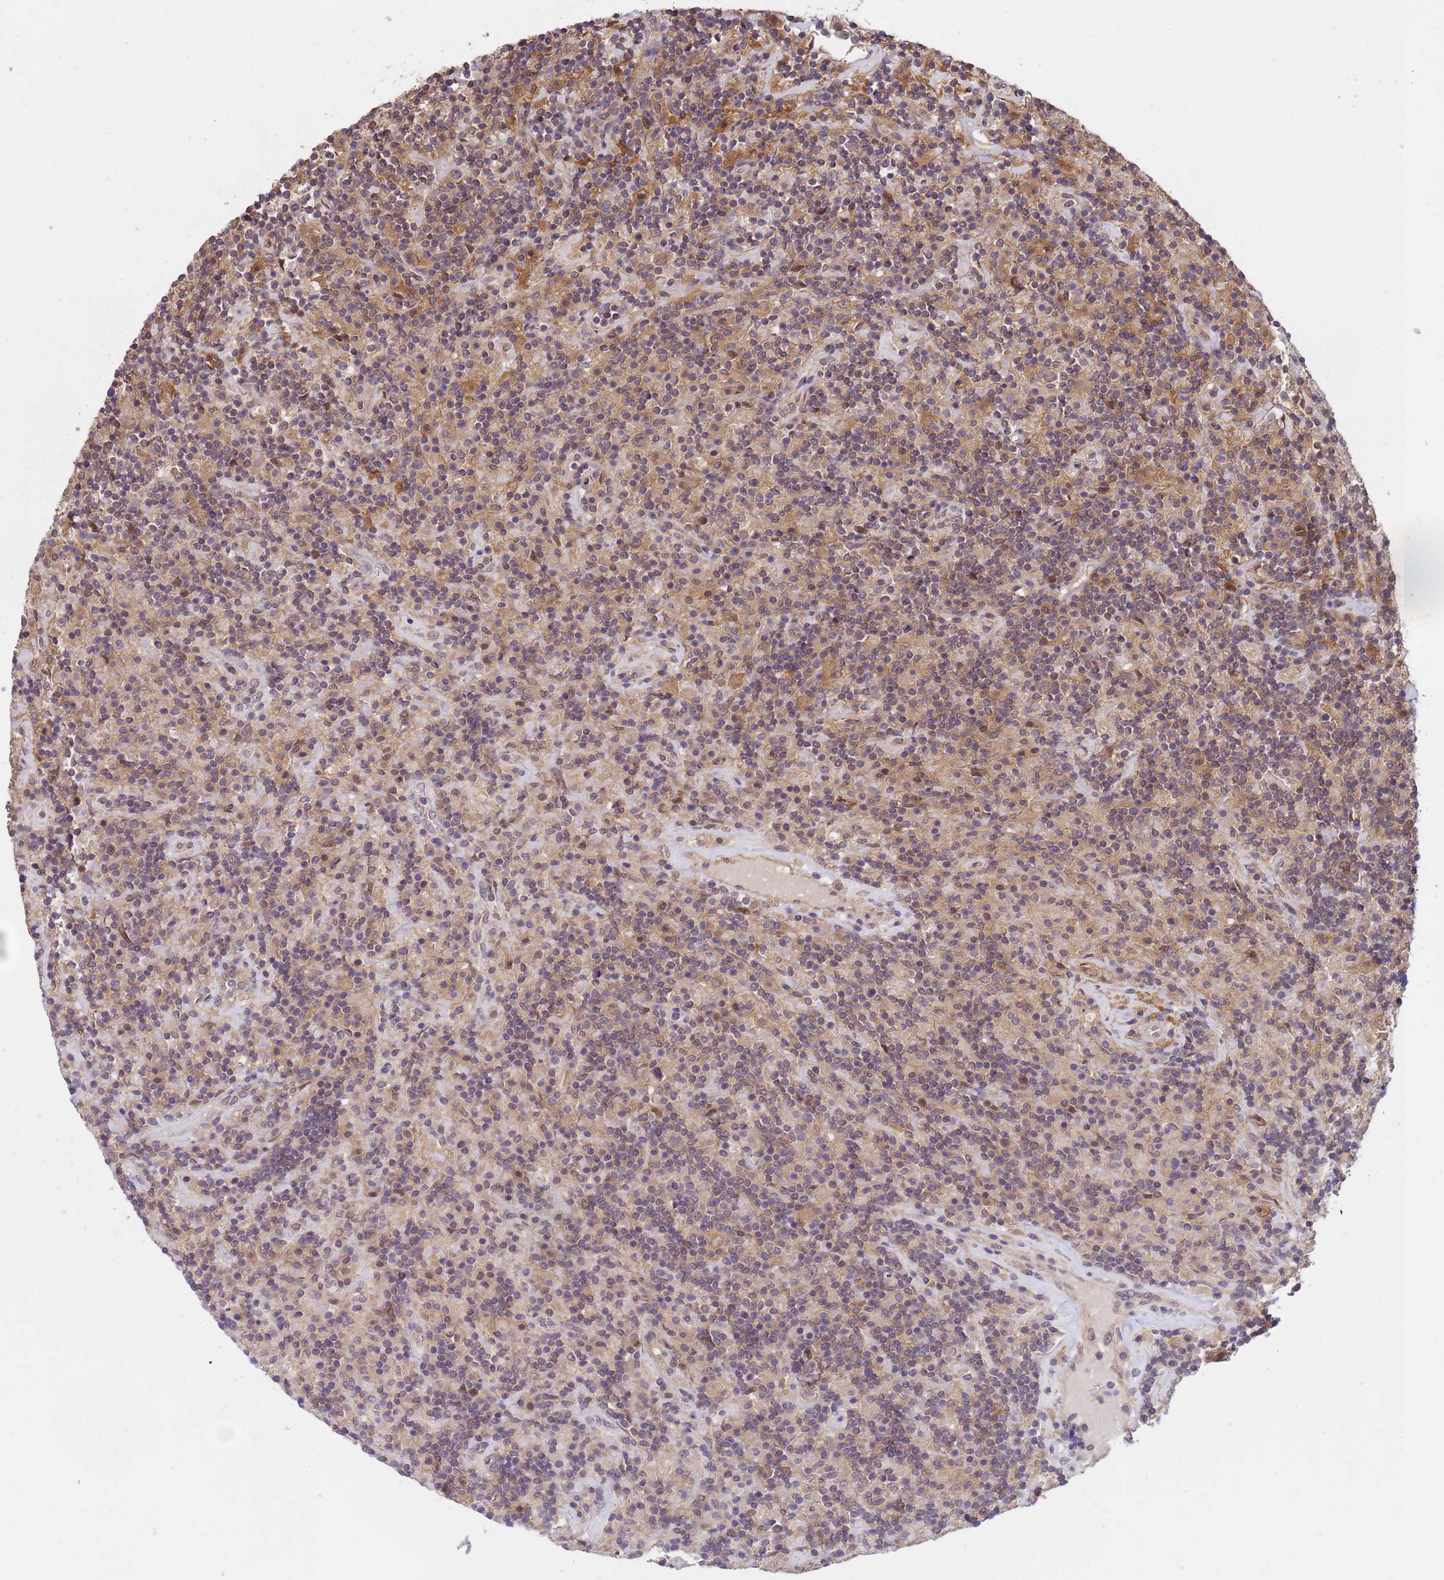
{"staining": {"intensity": "weak", "quantity": "25%-75%", "location": "cytoplasmic/membranous"}, "tissue": "lymphoma", "cell_type": "Tumor cells", "image_type": "cancer", "snomed": [{"axis": "morphology", "description": "Hodgkin's disease, NOS"}, {"axis": "topography", "description": "Lymph node"}], "caption": "Weak cytoplasmic/membranous staining for a protein is present in about 25%-75% of tumor cells of Hodgkin's disease using immunohistochemistry.", "gene": "NPEPPS", "patient": {"sex": "male", "age": 70}}